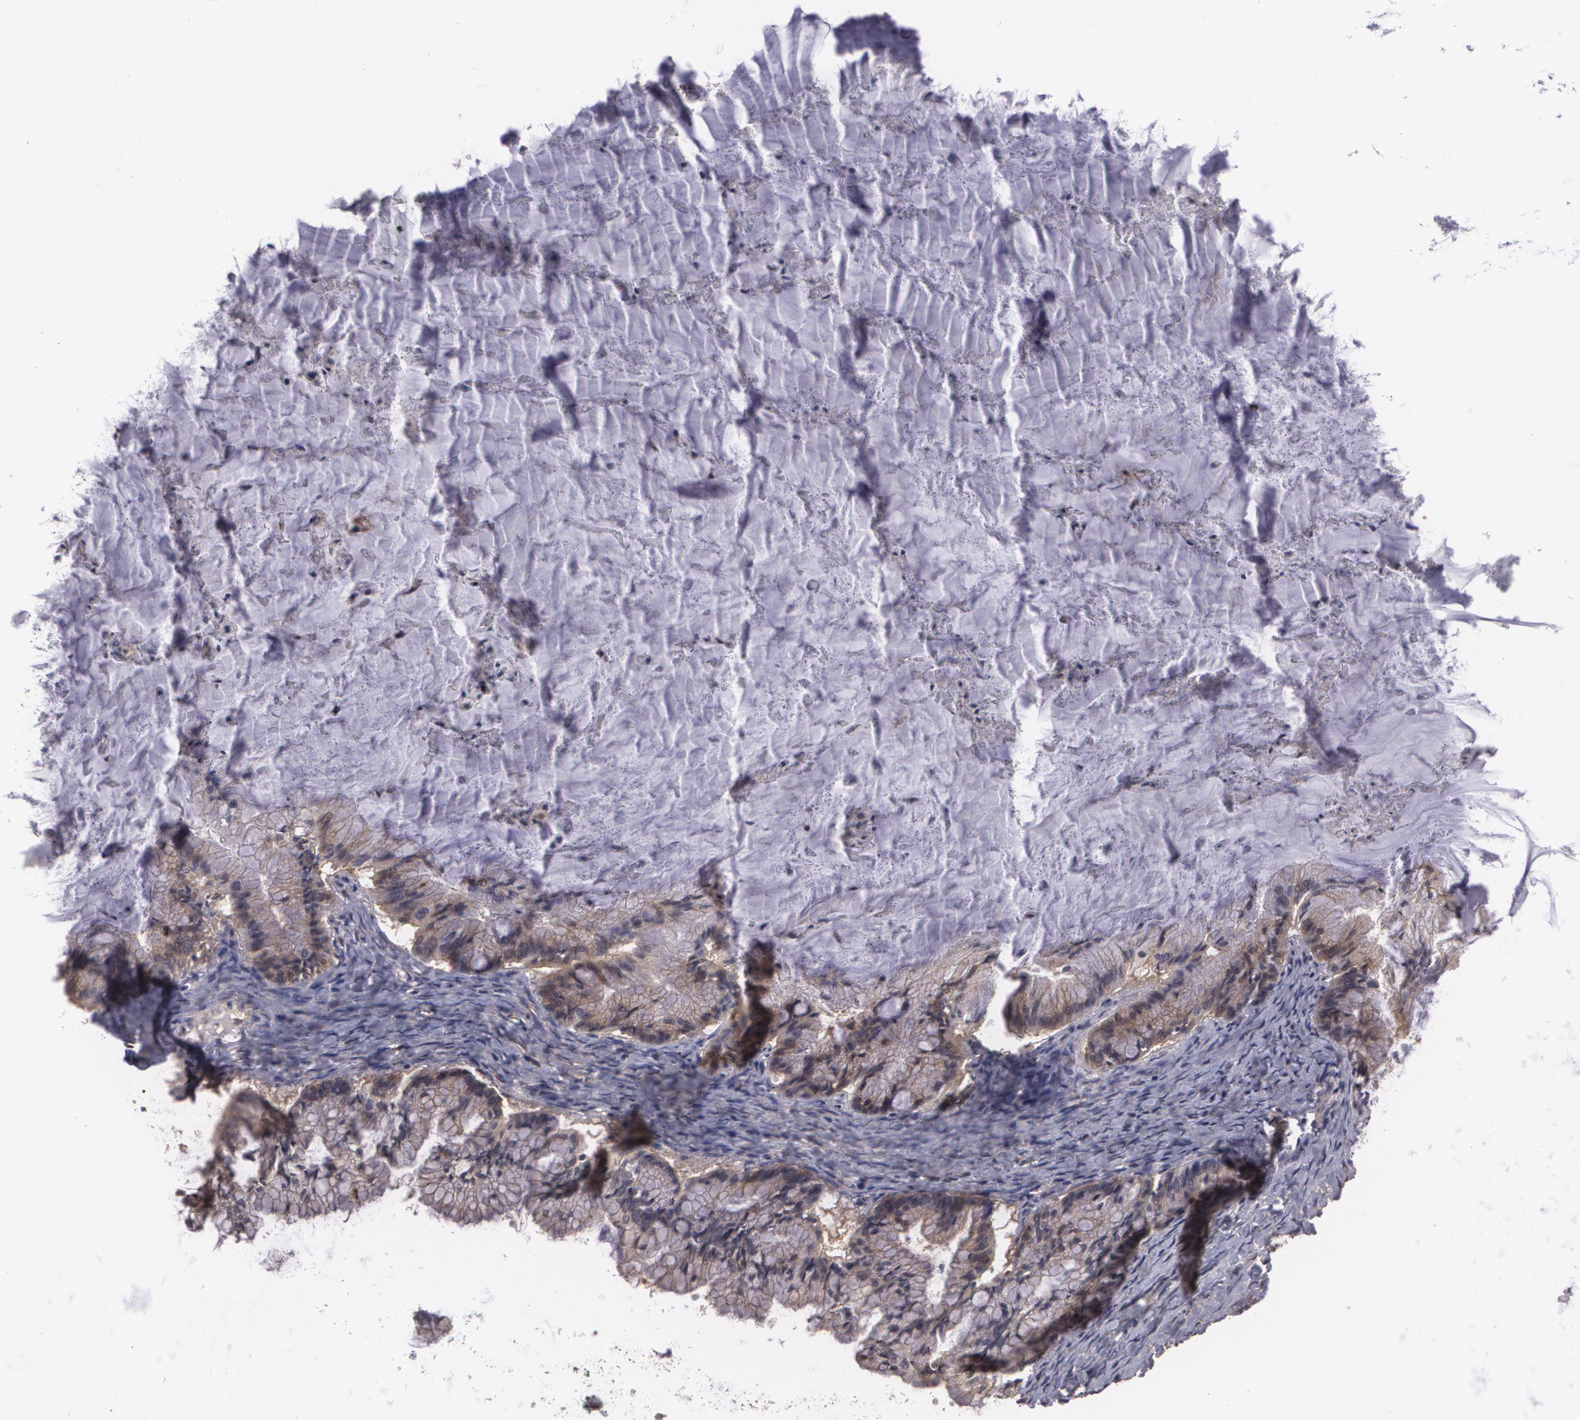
{"staining": {"intensity": "weak", "quantity": ">75%", "location": "cytoplasmic/membranous"}, "tissue": "ovarian cancer", "cell_type": "Tumor cells", "image_type": "cancer", "snomed": [{"axis": "morphology", "description": "Cystadenocarcinoma, mucinous, NOS"}, {"axis": "topography", "description": "Ovary"}], "caption": "An IHC micrograph of neoplastic tissue is shown. Protein staining in brown shows weak cytoplasmic/membranous positivity in mucinous cystadenocarcinoma (ovarian) within tumor cells. The protein is stained brown, and the nuclei are stained in blue (DAB (3,3'-diaminobenzidine) IHC with brightfield microscopy, high magnification).", "gene": "HRAS", "patient": {"sex": "female", "age": 57}}